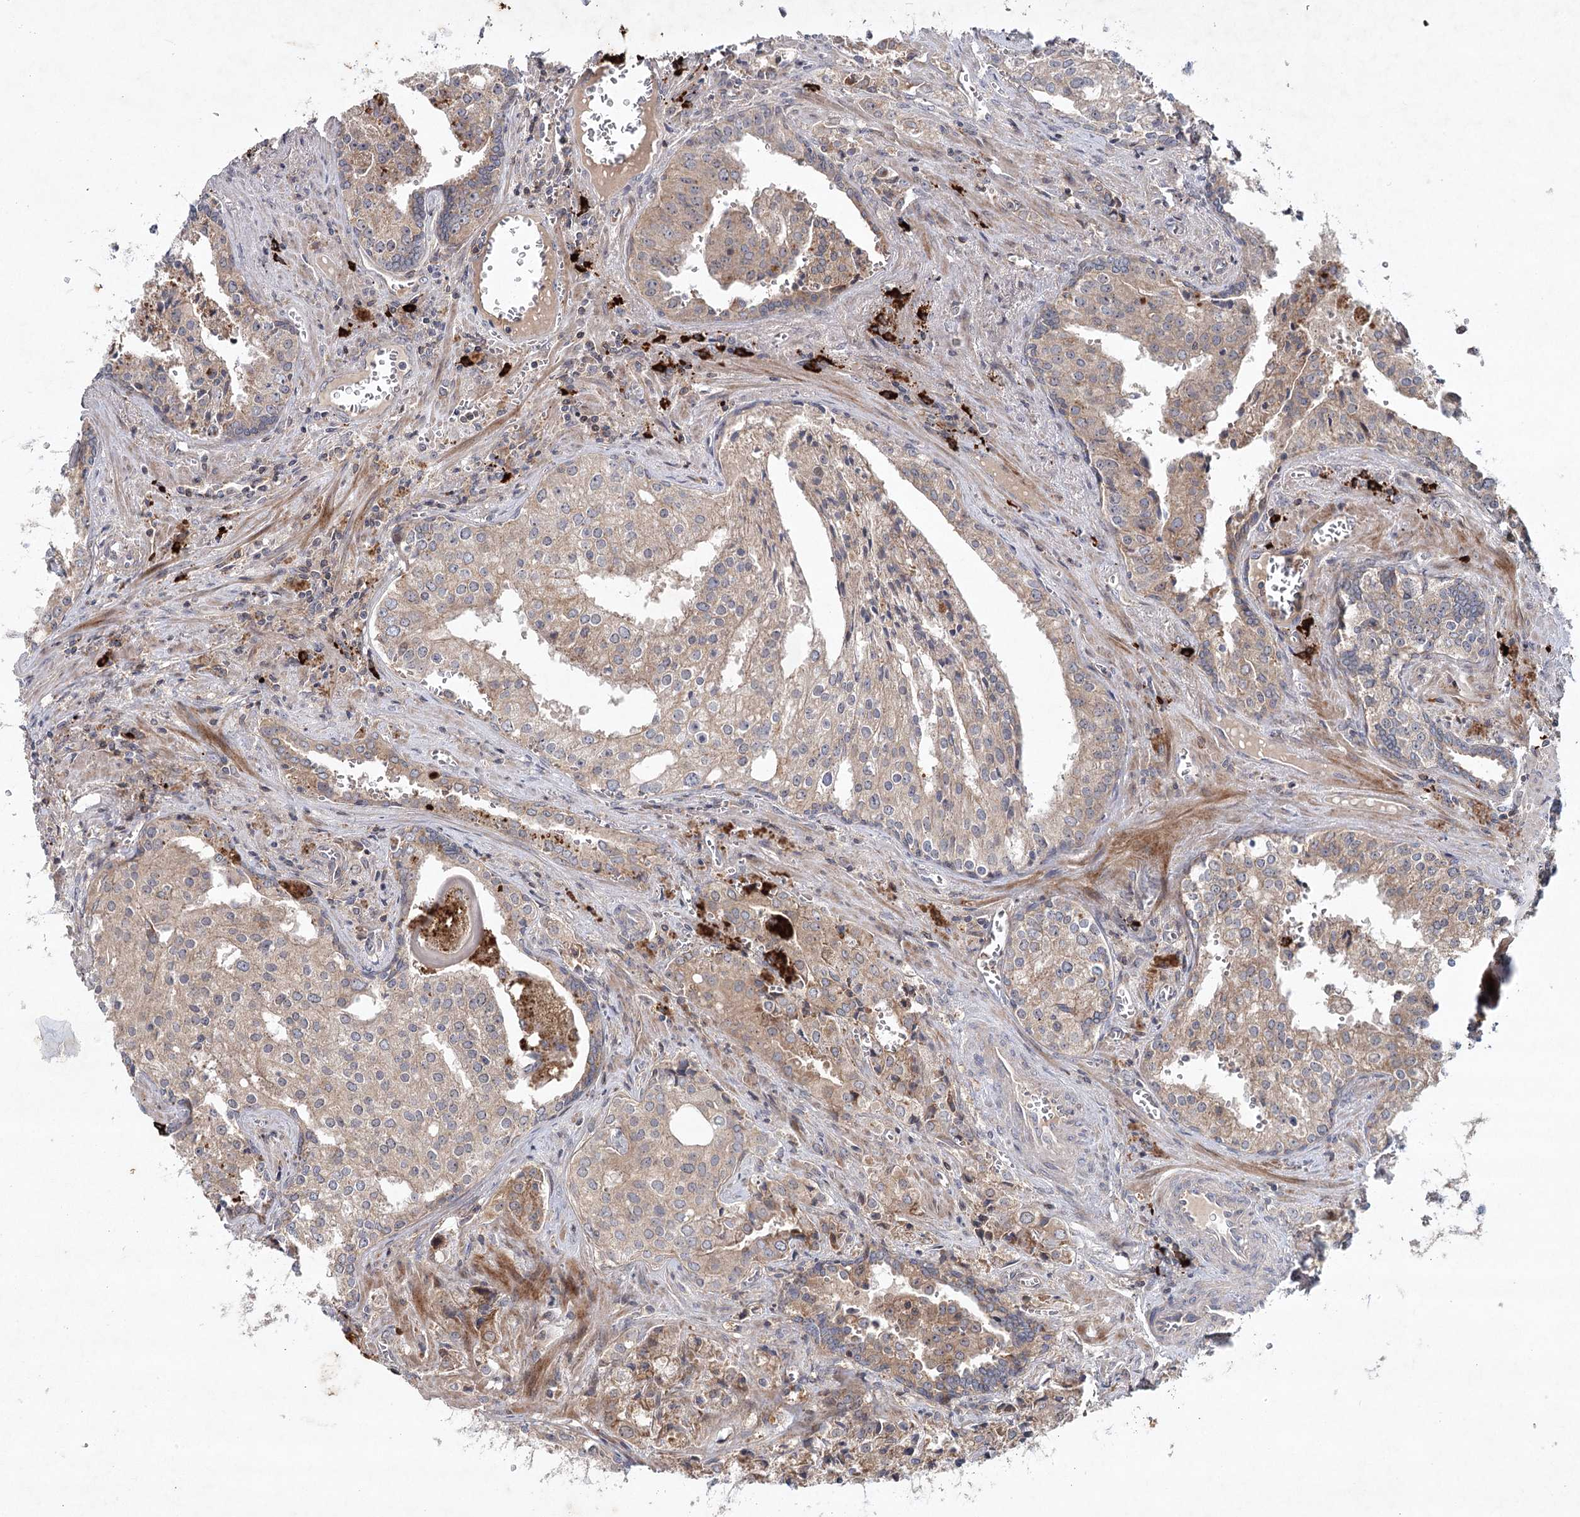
{"staining": {"intensity": "moderate", "quantity": ">75%", "location": "cytoplasmic/membranous"}, "tissue": "prostate cancer", "cell_type": "Tumor cells", "image_type": "cancer", "snomed": [{"axis": "morphology", "description": "Adenocarcinoma, High grade"}, {"axis": "topography", "description": "Prostate"}], "caption": "Protein expression analysis of human prostate adenocarcinoma (high-grade) reveals moderate cytoplasmic/membranous staining in approximately >75% of tumor cells.", "gene": "MAP3K13", "patient": {"sex": "male", "age": 68}}